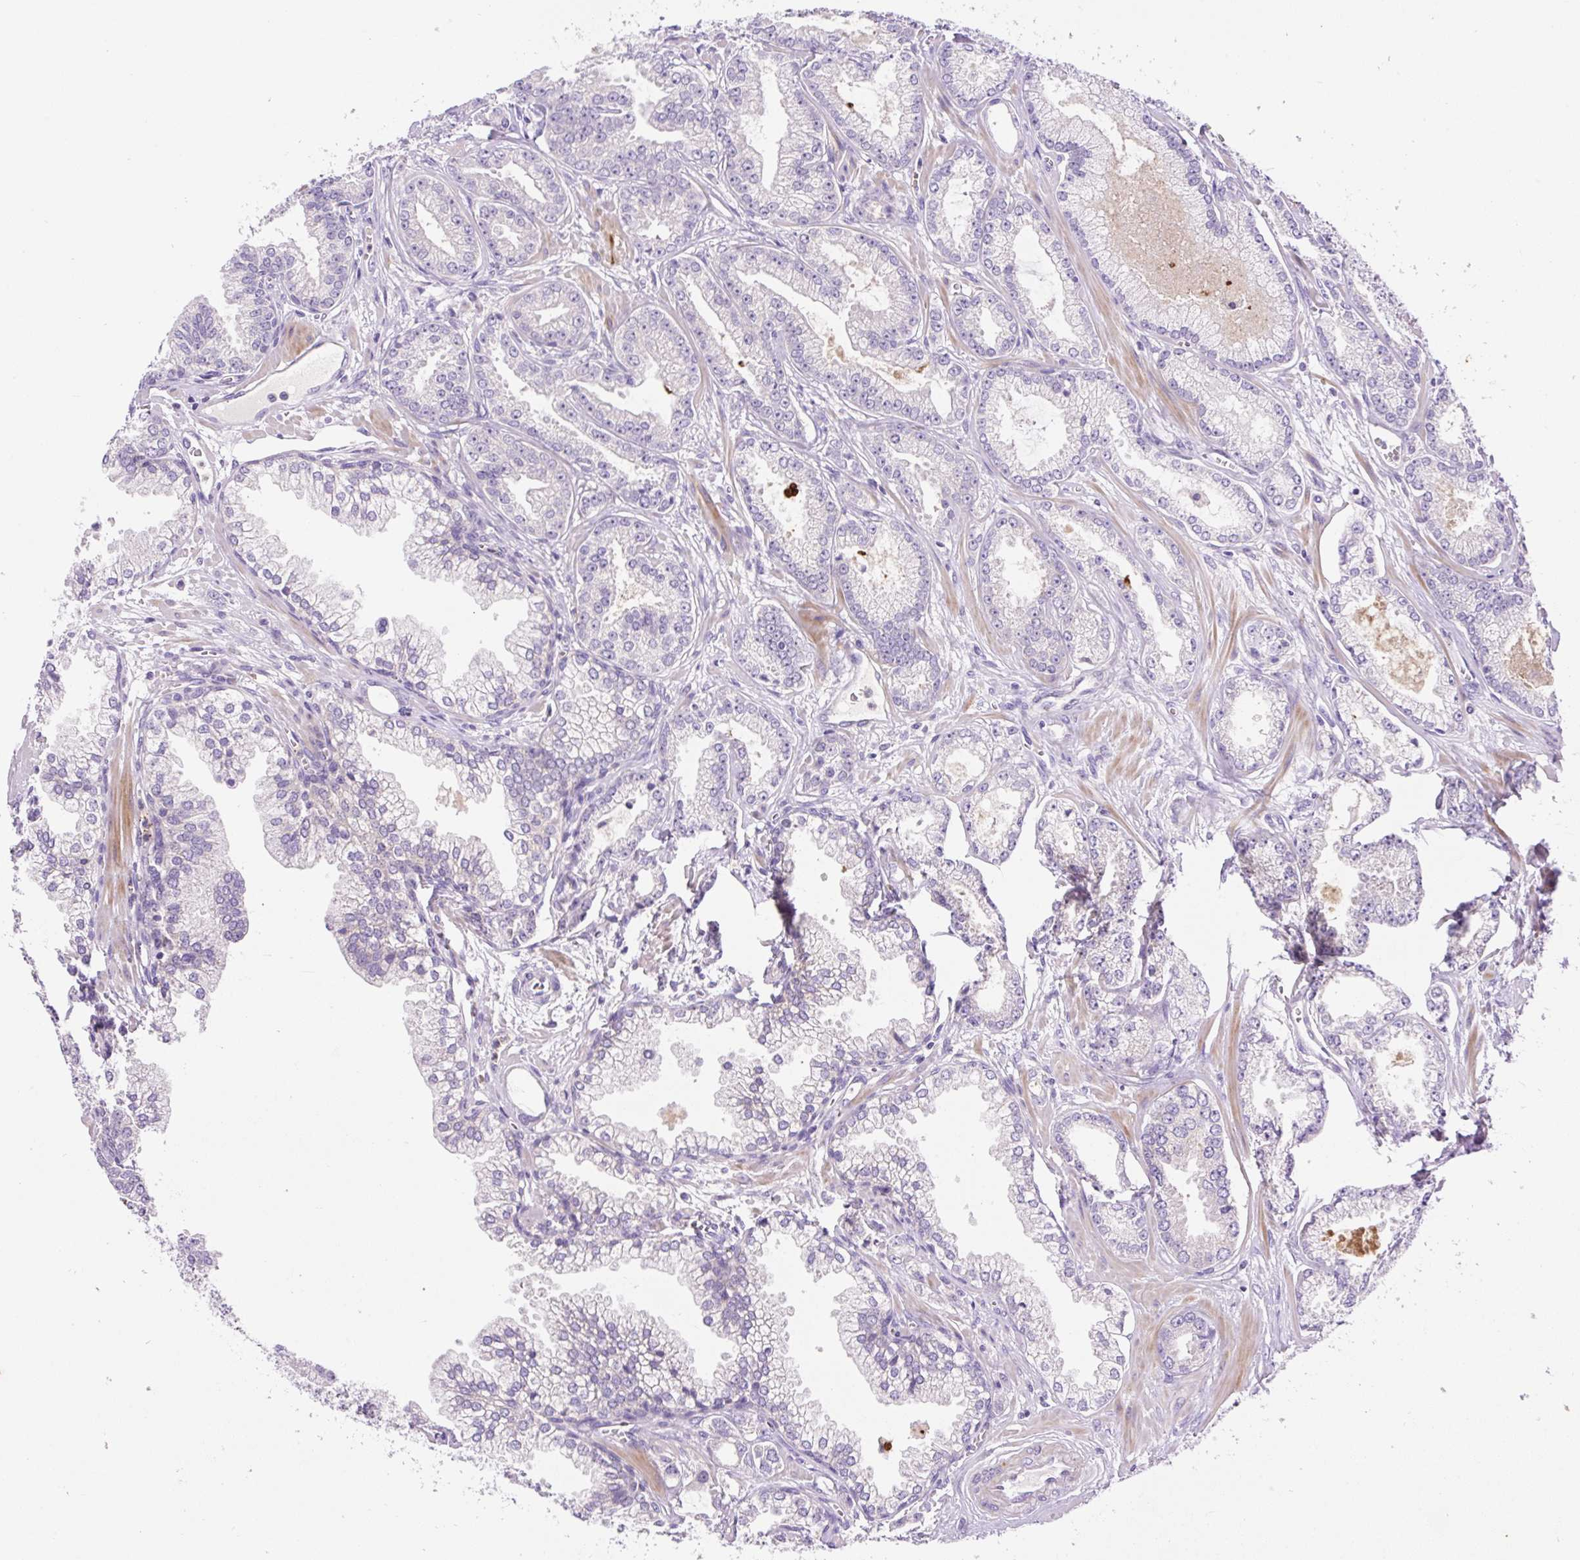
{"staining": {"intensity": "negative", "quantity": "none", "location": "none"}, "tissue": "prostate cancer", "cell_type": "Tumor cells", "image_type": "cancer", "snomed": [{"axis": "morphology", "description": "Adenocarcinoma, Medium grade"}, {"axis": "topography", "description": "Prostate"}], "caption": "DAB immunohistochemical staining of prostate cancer shows no significant staining in tumor cells.", "gene": "LHFPL5", "patient": {"sex": "male", "age": 57}}